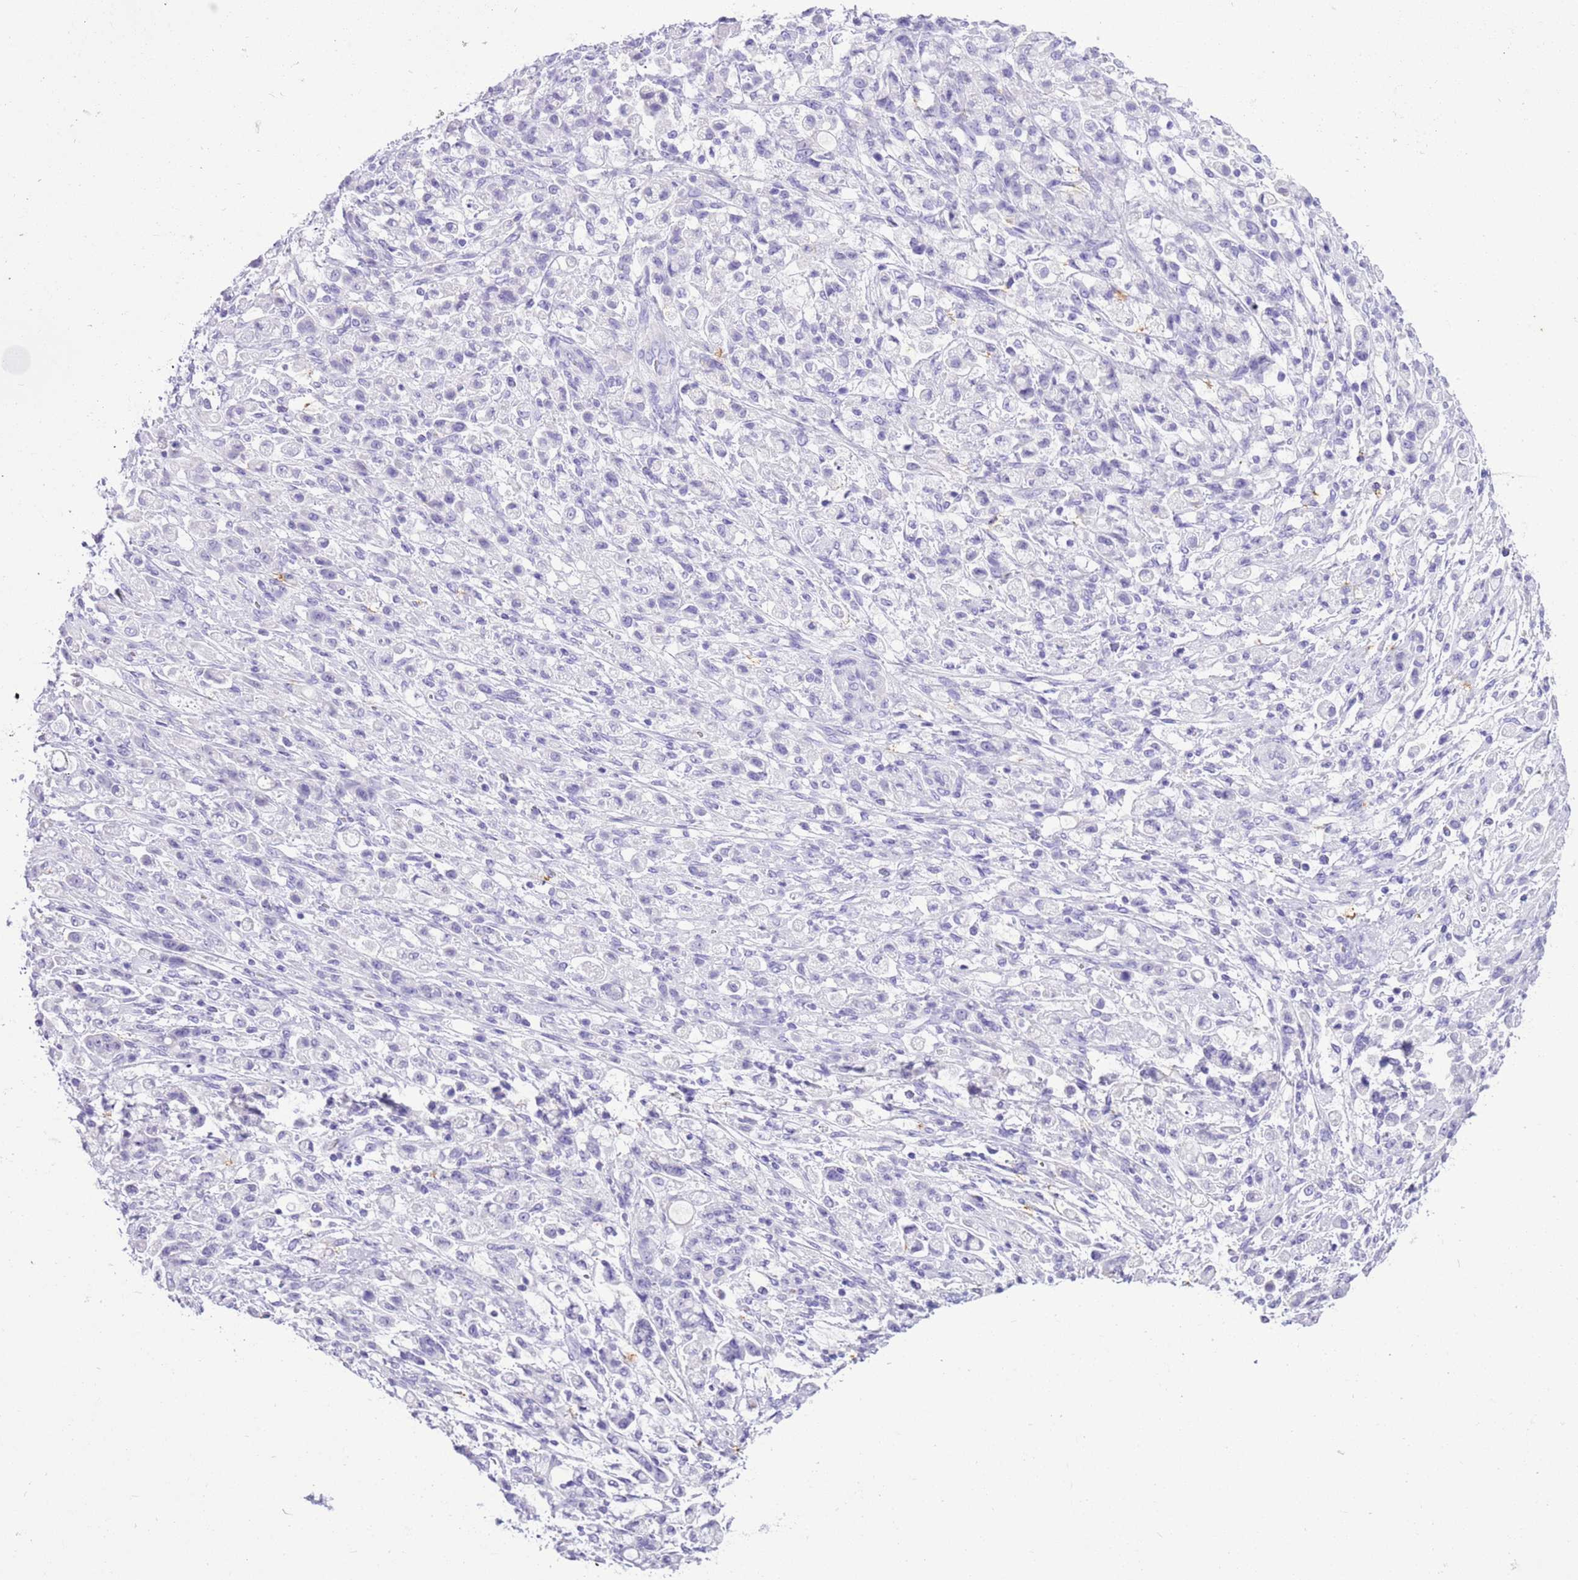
{"staining": {"intensity": "negative", "quantity": "none", "location": "none"}, "tissue": "stomach cancer", "cell_type": "Tumor cells", "image_type": "cancer", "snomed": [{"axis": "morphology", "description": "Adenocarcinoma, NOS"}, {"axis": "topography", "description": "Stomach"}], "caption": "Stomach cancer was stained to show a protein in brown. There is no significant expression in tumor cells. (DAB IHC with hematoxylin counter stain).", "gene": "TBC1D10B", "patient": {"sex": "female", "age": 60}}